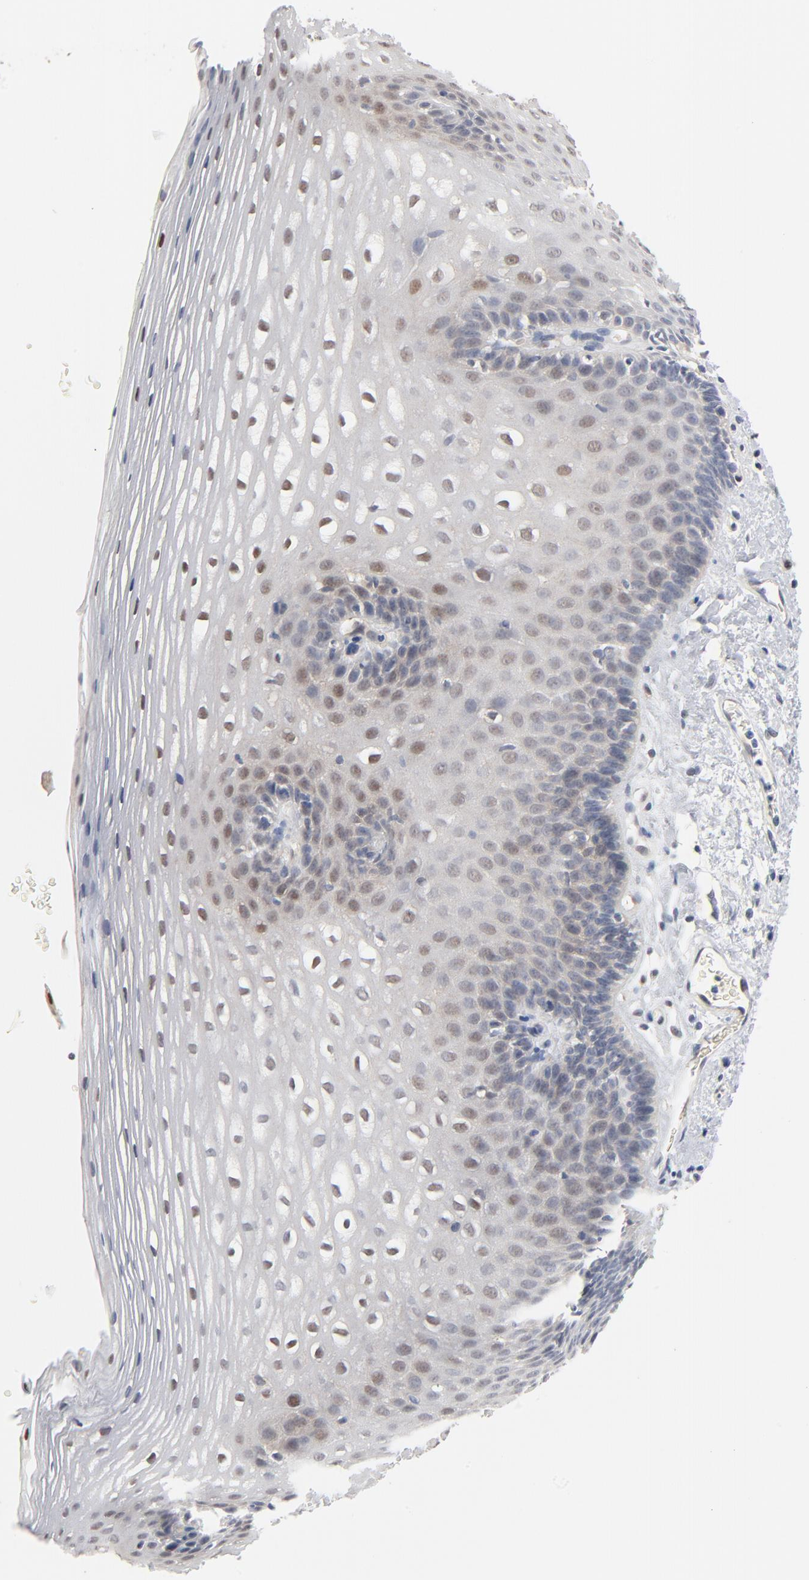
{"staining": {"intensity": "weak", "quantity": "25%-75%", "location": "cytoplasmic/membranous"}, "tissue": "esophagus", "cell_type": "Squamous epithelial cells", "image_type": "normal", "snomed": [{"axis": "morphology", "description": "Normal tissue, NOS"}, {"axis": "topography", "description": "Esophagus"}], "caption": "Immunohistochemistry micrograph of normal esophagus: human esophagus stained using immunohistochemistry (IHC) reveals low levels of weak protein expression localized specifically in the cytoplasmic/membranous of squamous epithelial cells, appearing as a cytoplasmic/membranous brown color.", "gene": "EPCAM", "patient": {"sex": "female", "age": 70}}